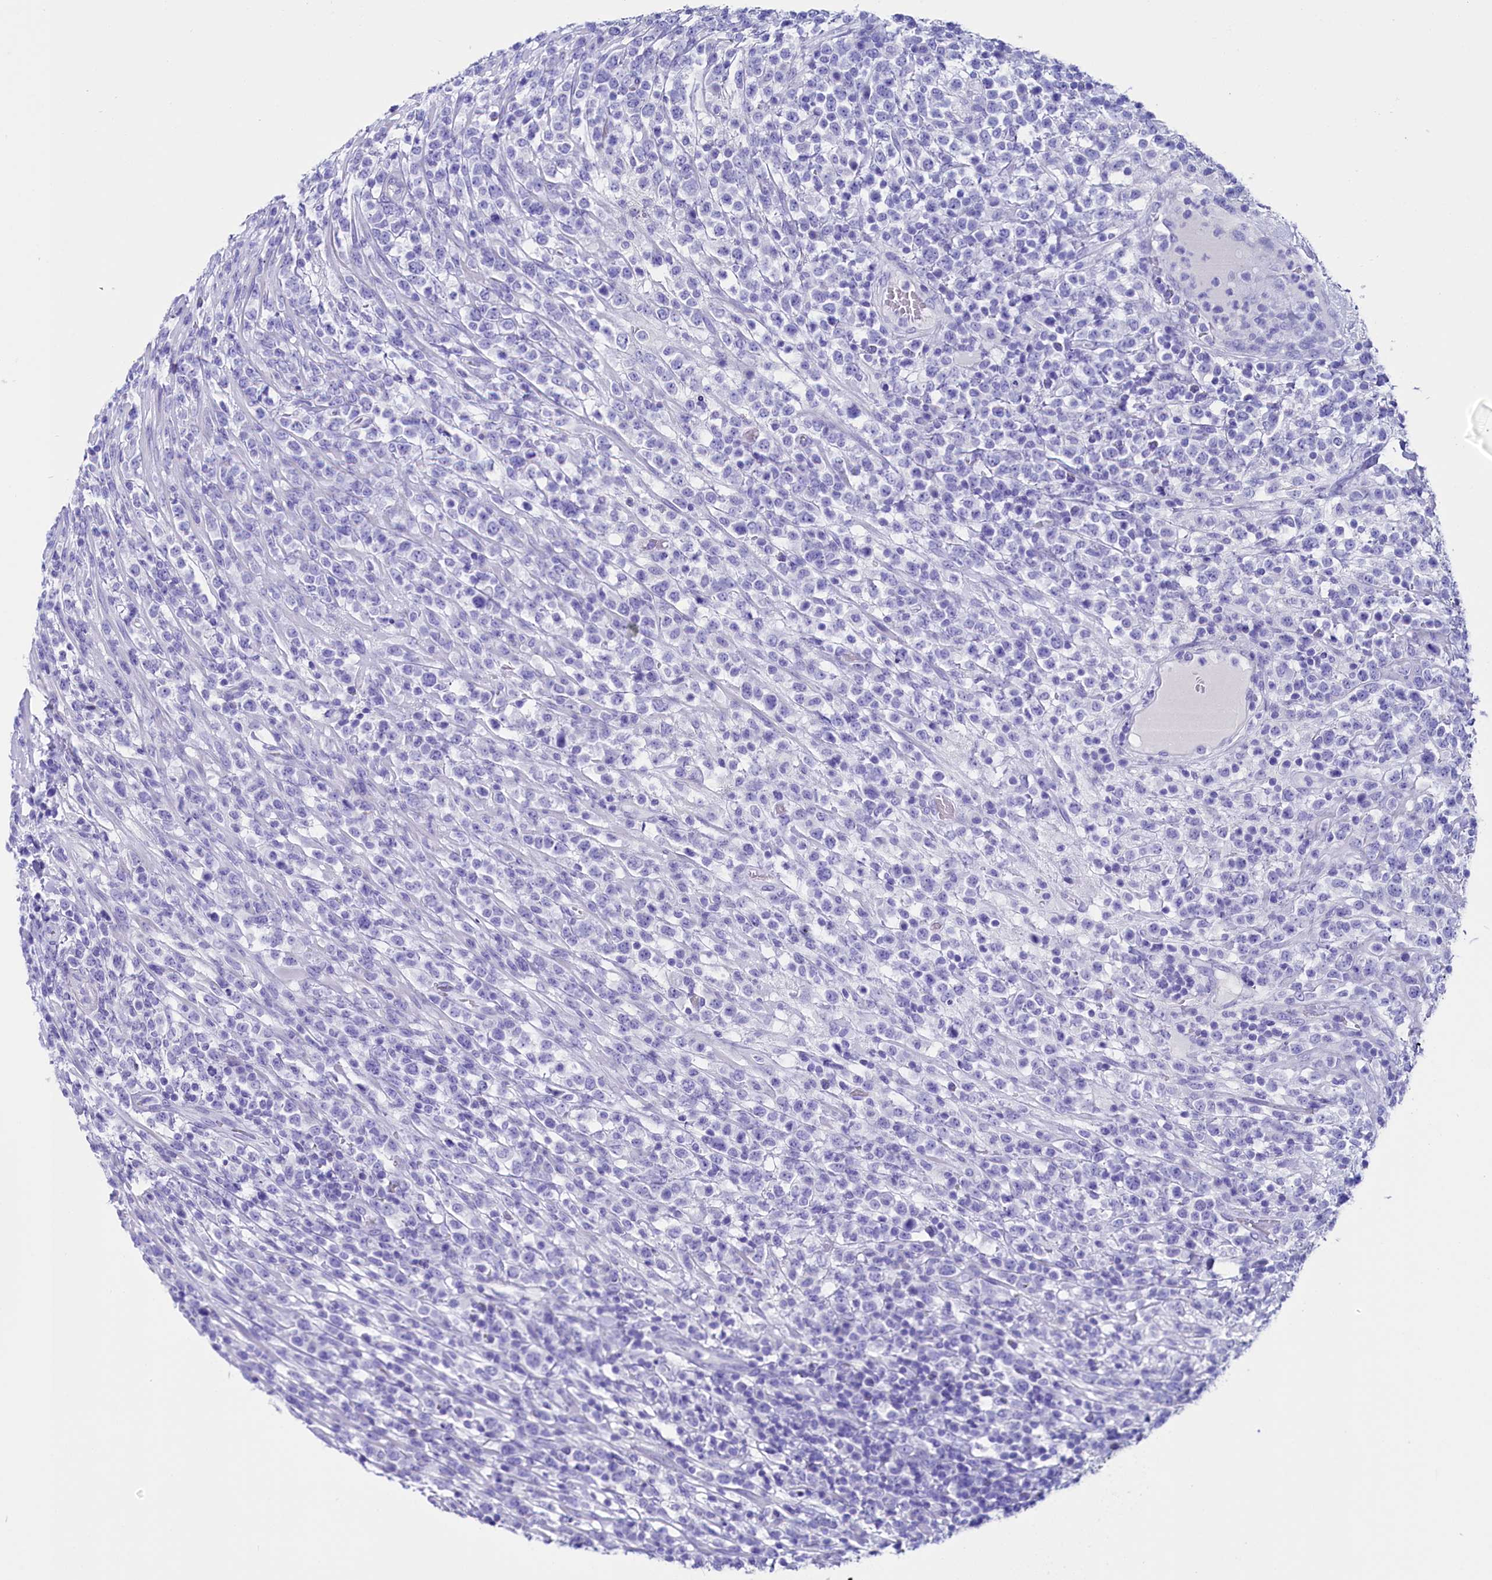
{"staining": {"intensity": "negative", "quantity": "none", "location": "none"}, "tissue": "lymphoma", "cell_type": "Tumor cells", "image_type": "cancer", "snomed": [{"axis": "morphology", "description": "Malignant lymphoma, non-Hodgkin's type, High grade"}, {"axis": "topography", "description": "Colon"}], "caption": "A histopathology image of lymphoma stained for a protein displays no brown staining in tumor cells. Nuclei are stained in blue.", "gene": "ANKRD29", "patient": {"sex": "female", "age": 53}}